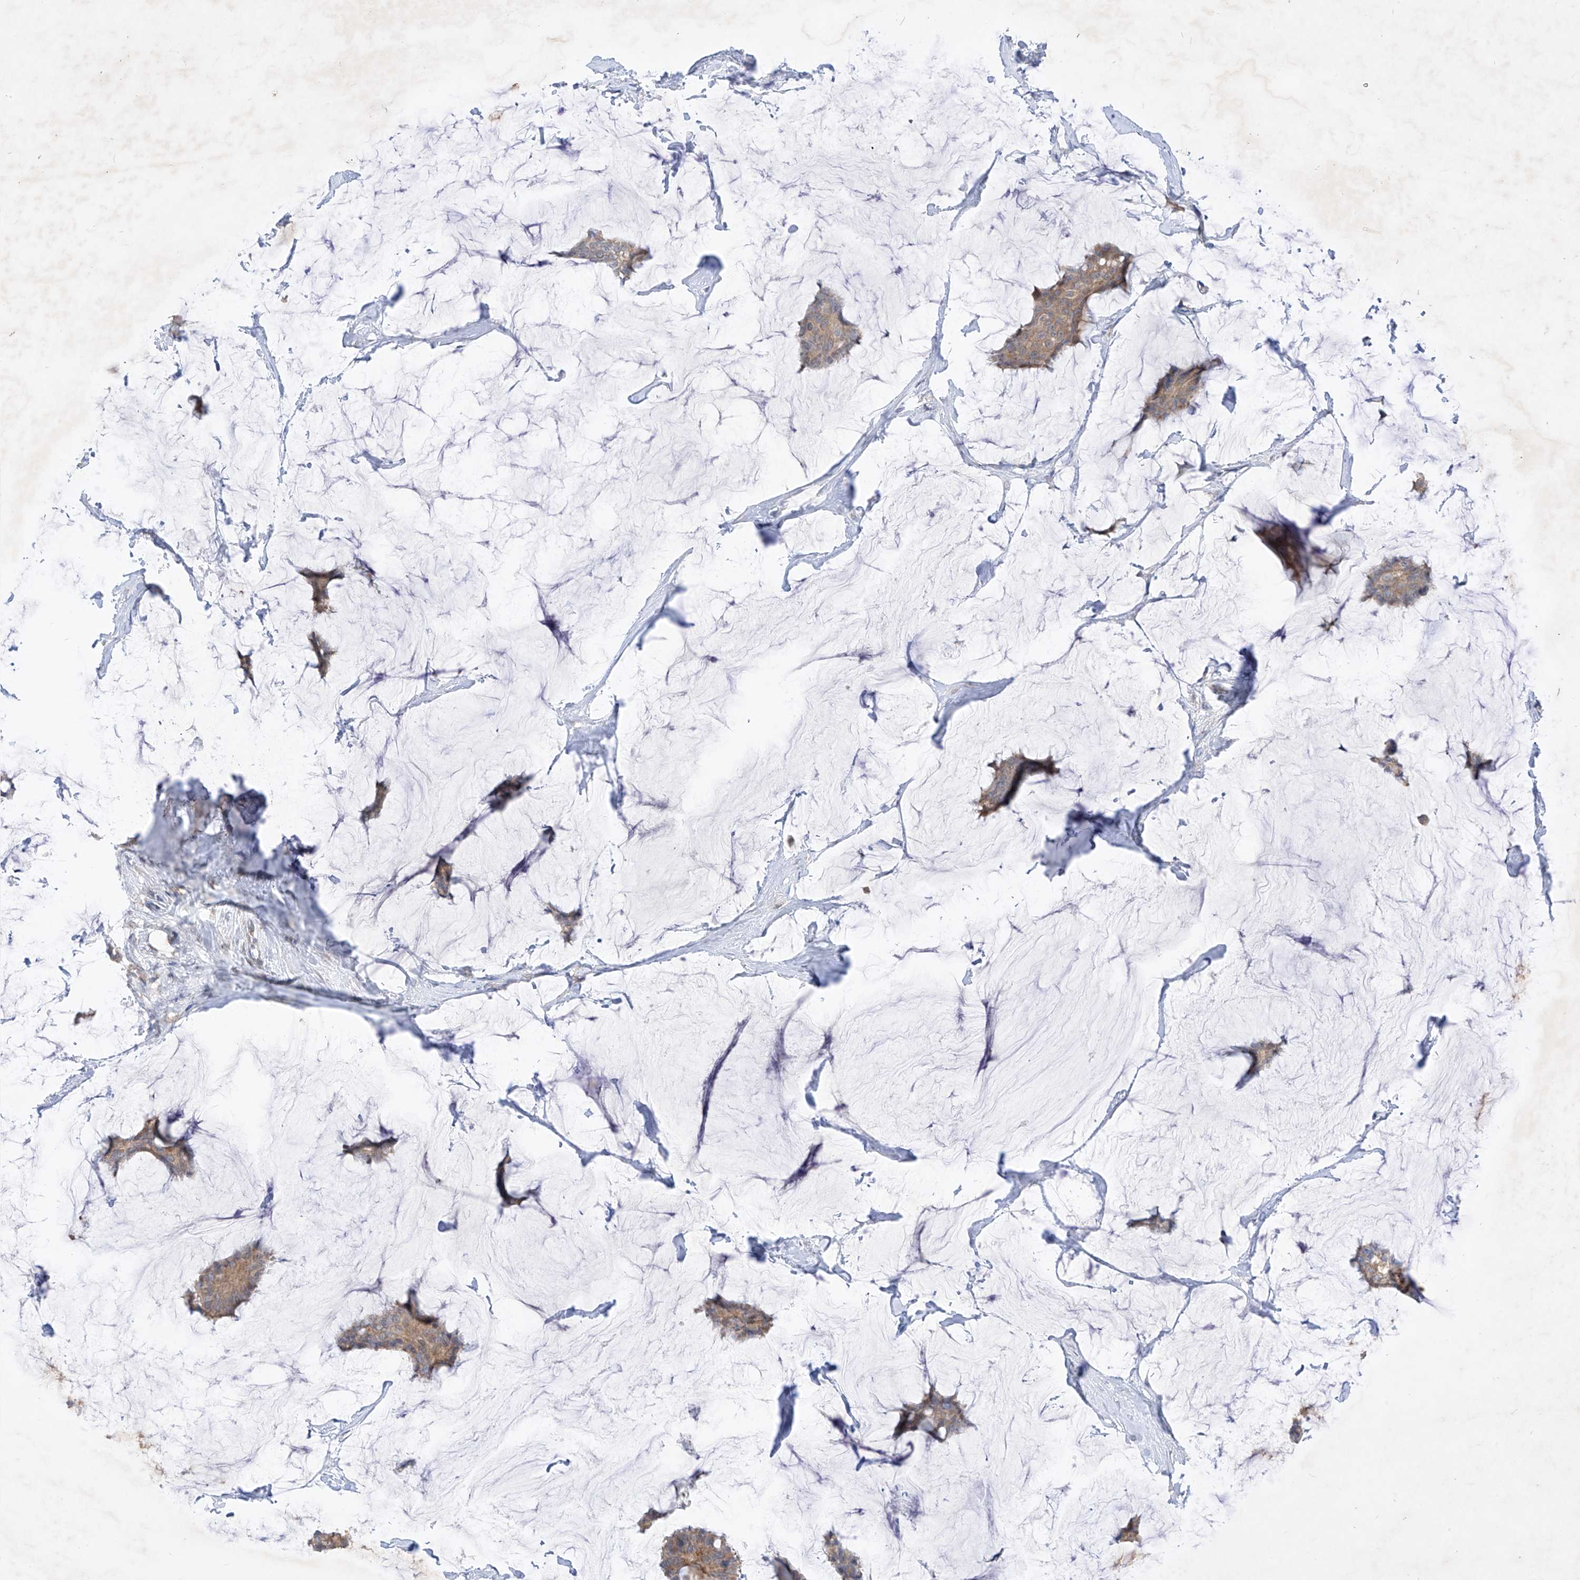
{"staining": {"intensity": "weak", "quantity": ">75%", "location": "cytoplasmic/membranous"}, "tissue": "breast cancer", "cell_type": "Tumor cells", "image_type": "cancer", "snomed": [{"axis": "morphology", "description": "Duct carcinoma"}, {"axis": "topography", "description": "Breast"}], "caption": "Human breast cancer stained for a protein (brown) displays weak cytoplasmic/membranous positive expression in about >75% of tumor cells.", "gene": "MTUS2", "patient": {"sex": "female", "age": 93}}